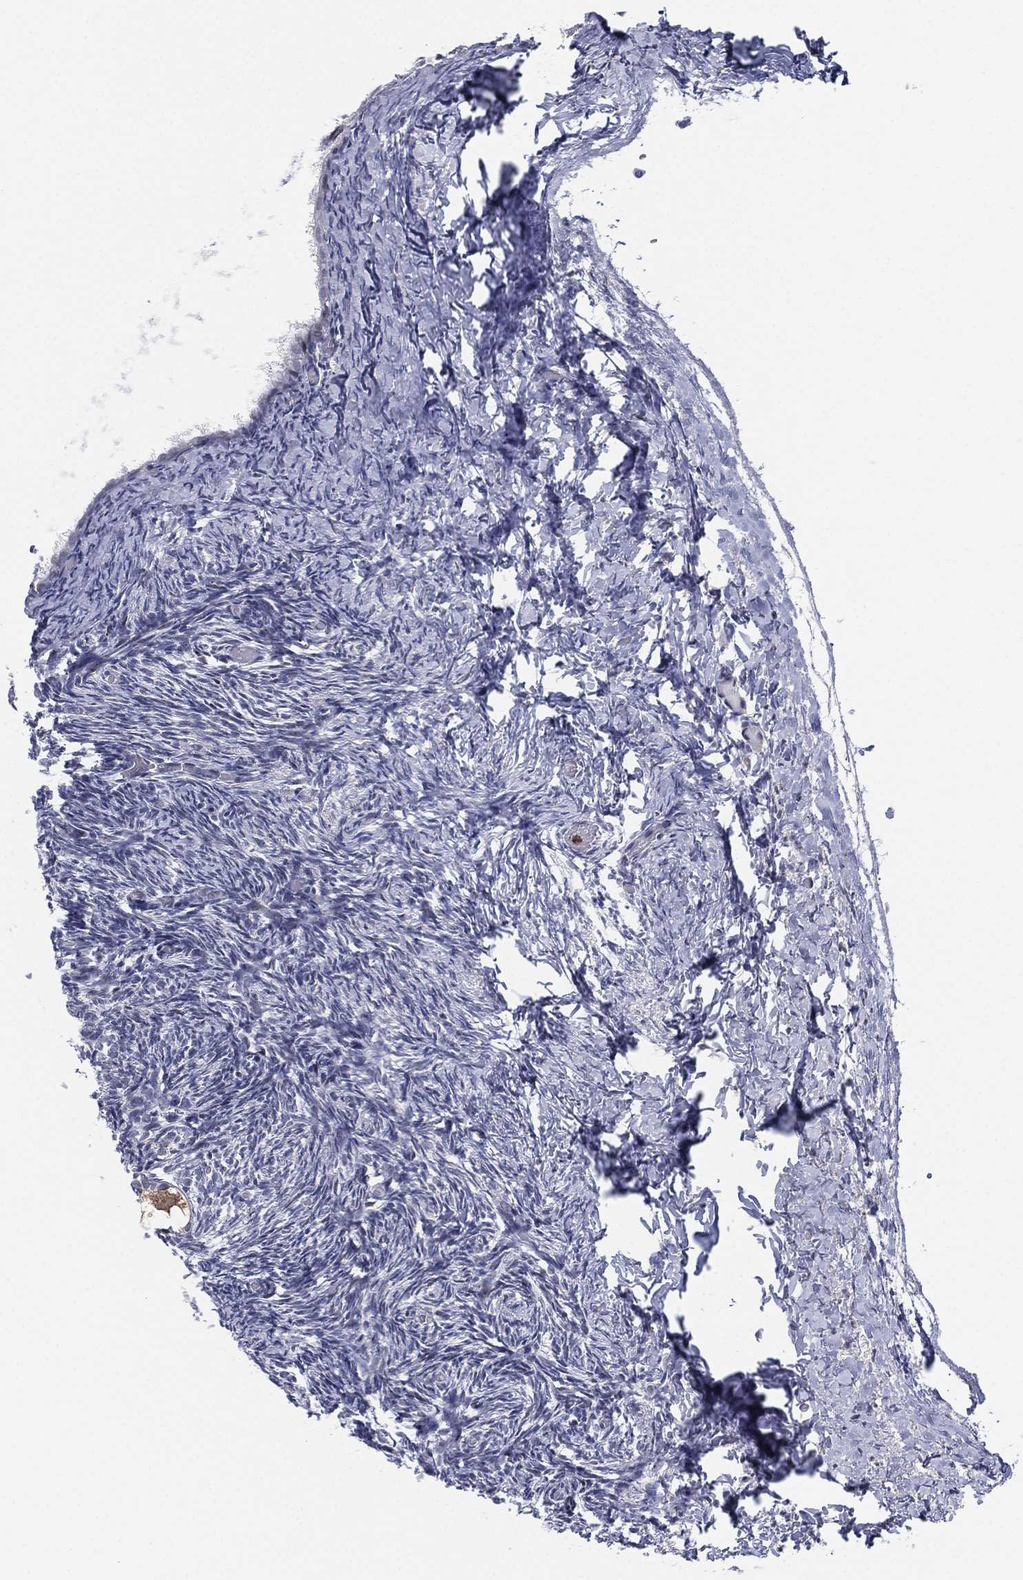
{"staining": {"intensity": "negative", "quantity": "none", "location": "none"}, "tissue": "ovary", "cell_type": "Ovarian stroma cells", "image_type": "normal", "snomed": [{"axis": "morphology", "description": "Normal tissue, NOS"}, {"axis": "topography", "description": "Ovary"}], "caption": "High power microscopy micrograph of an immunohistochemistry image of unremarkable ovary, revealing no significant positivity in ovarian stroma cells.", "gene": "CD177", "patient": {"sex": "female", "age": 39}}